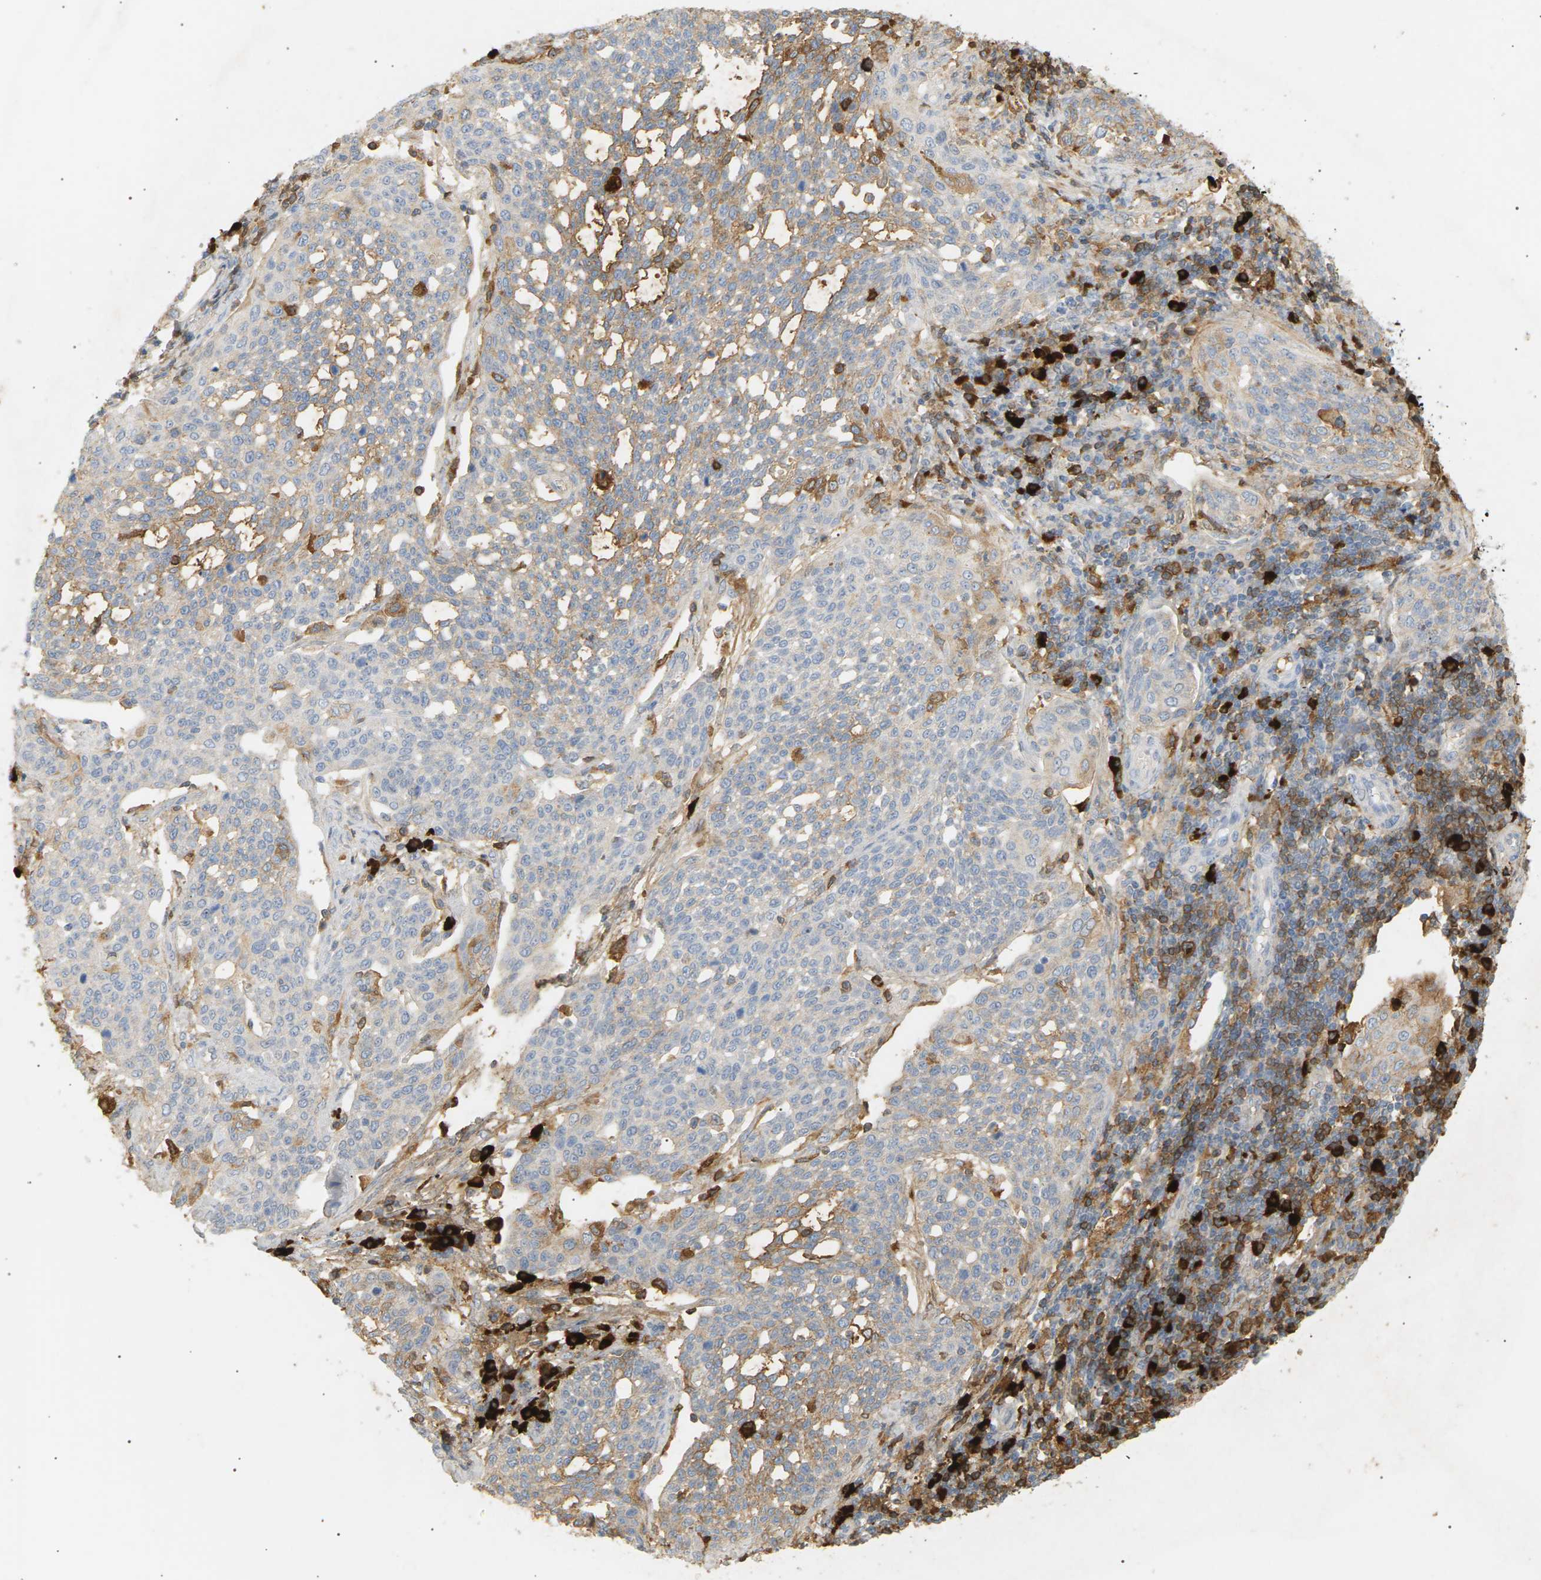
{"staining": {"intensity": "weak", "quantity": "25%-75%", "location": "cytoplasmic/membranous"}, "tissue": "cervical cancer", "cell_type": "Tumor cells", "image_type": "cancer", "snomed": [{"axis": "morphology", "description": "Squamous cell carcinoma, NOS"}, {"axis": "topography", "description": "Cervix"}], "caption": "Immunohistochemistry (IHC) histopathology image of neoplastic tissue: cervical squamous cell carcinoma stained using immunohistochemistry (IHC) shows low levels of weak protein expression localized specifically in the cytoplasmic/membranous of tumor cells, appearing as a cytoplasmic/membranous brown color.", "gene": "IGLC3", "patient": {"sex": "female", "age": 34}}